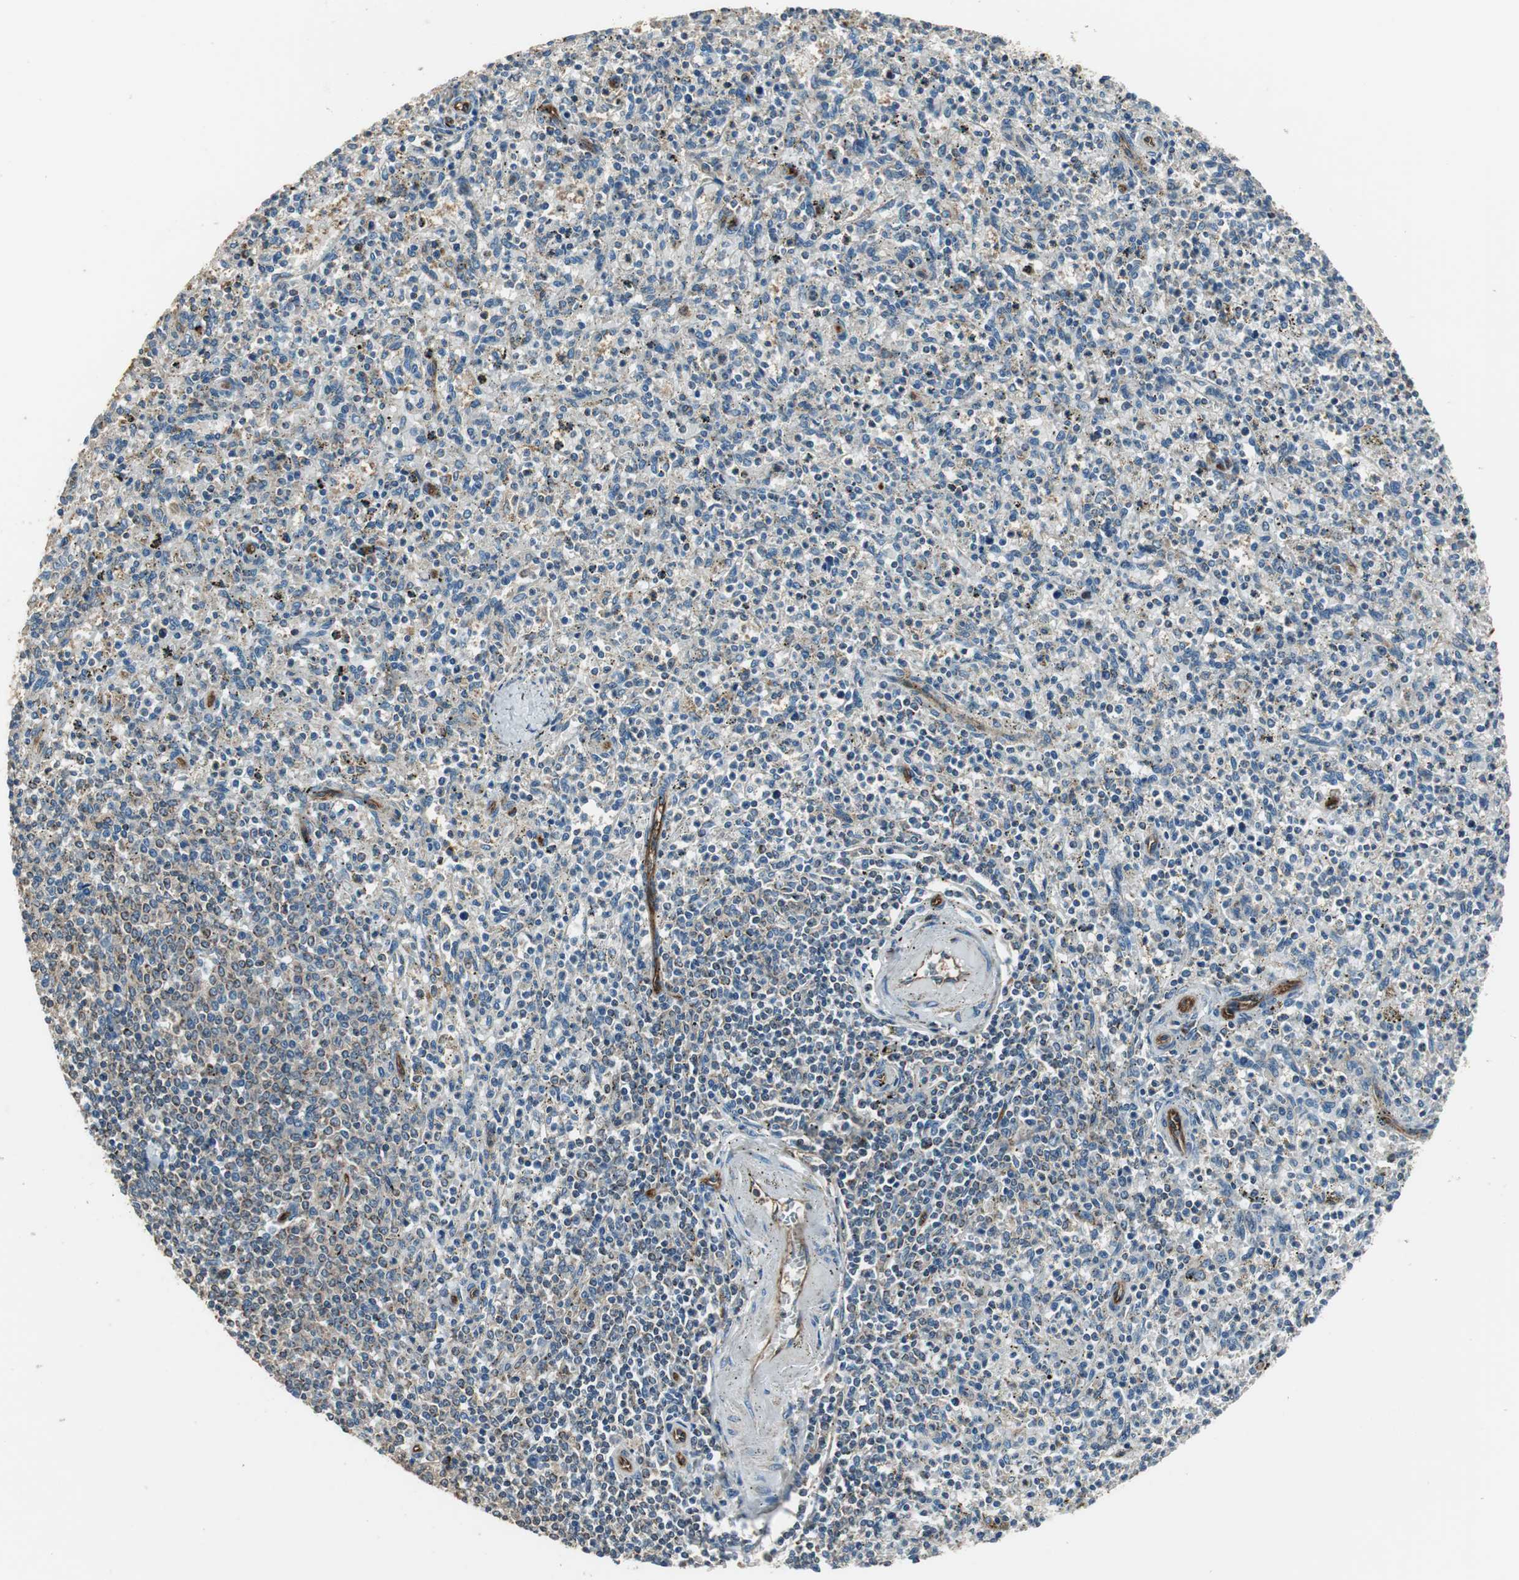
{"staining": {"intensity": "weak", "quantity": ">75%", "location": "cytoplasmic/membranous"}, "tissue": "spleen", "cell_type": "Cells in red pulp", "image_type": "normal", "snomed": [{"axis": "morphology", "description": "Normal tissue, NOS"}, {"axis": "topography", "description": "Spleen"}], "caption": "Immunohistochemical staining of normal spleen shows >75% levels of weak cytoplasmic/membranous protein positivity in approximately >75% of cells in red pulp.", "gene": "MSTO1", "patient": {"sex": "male", "age": 72}}